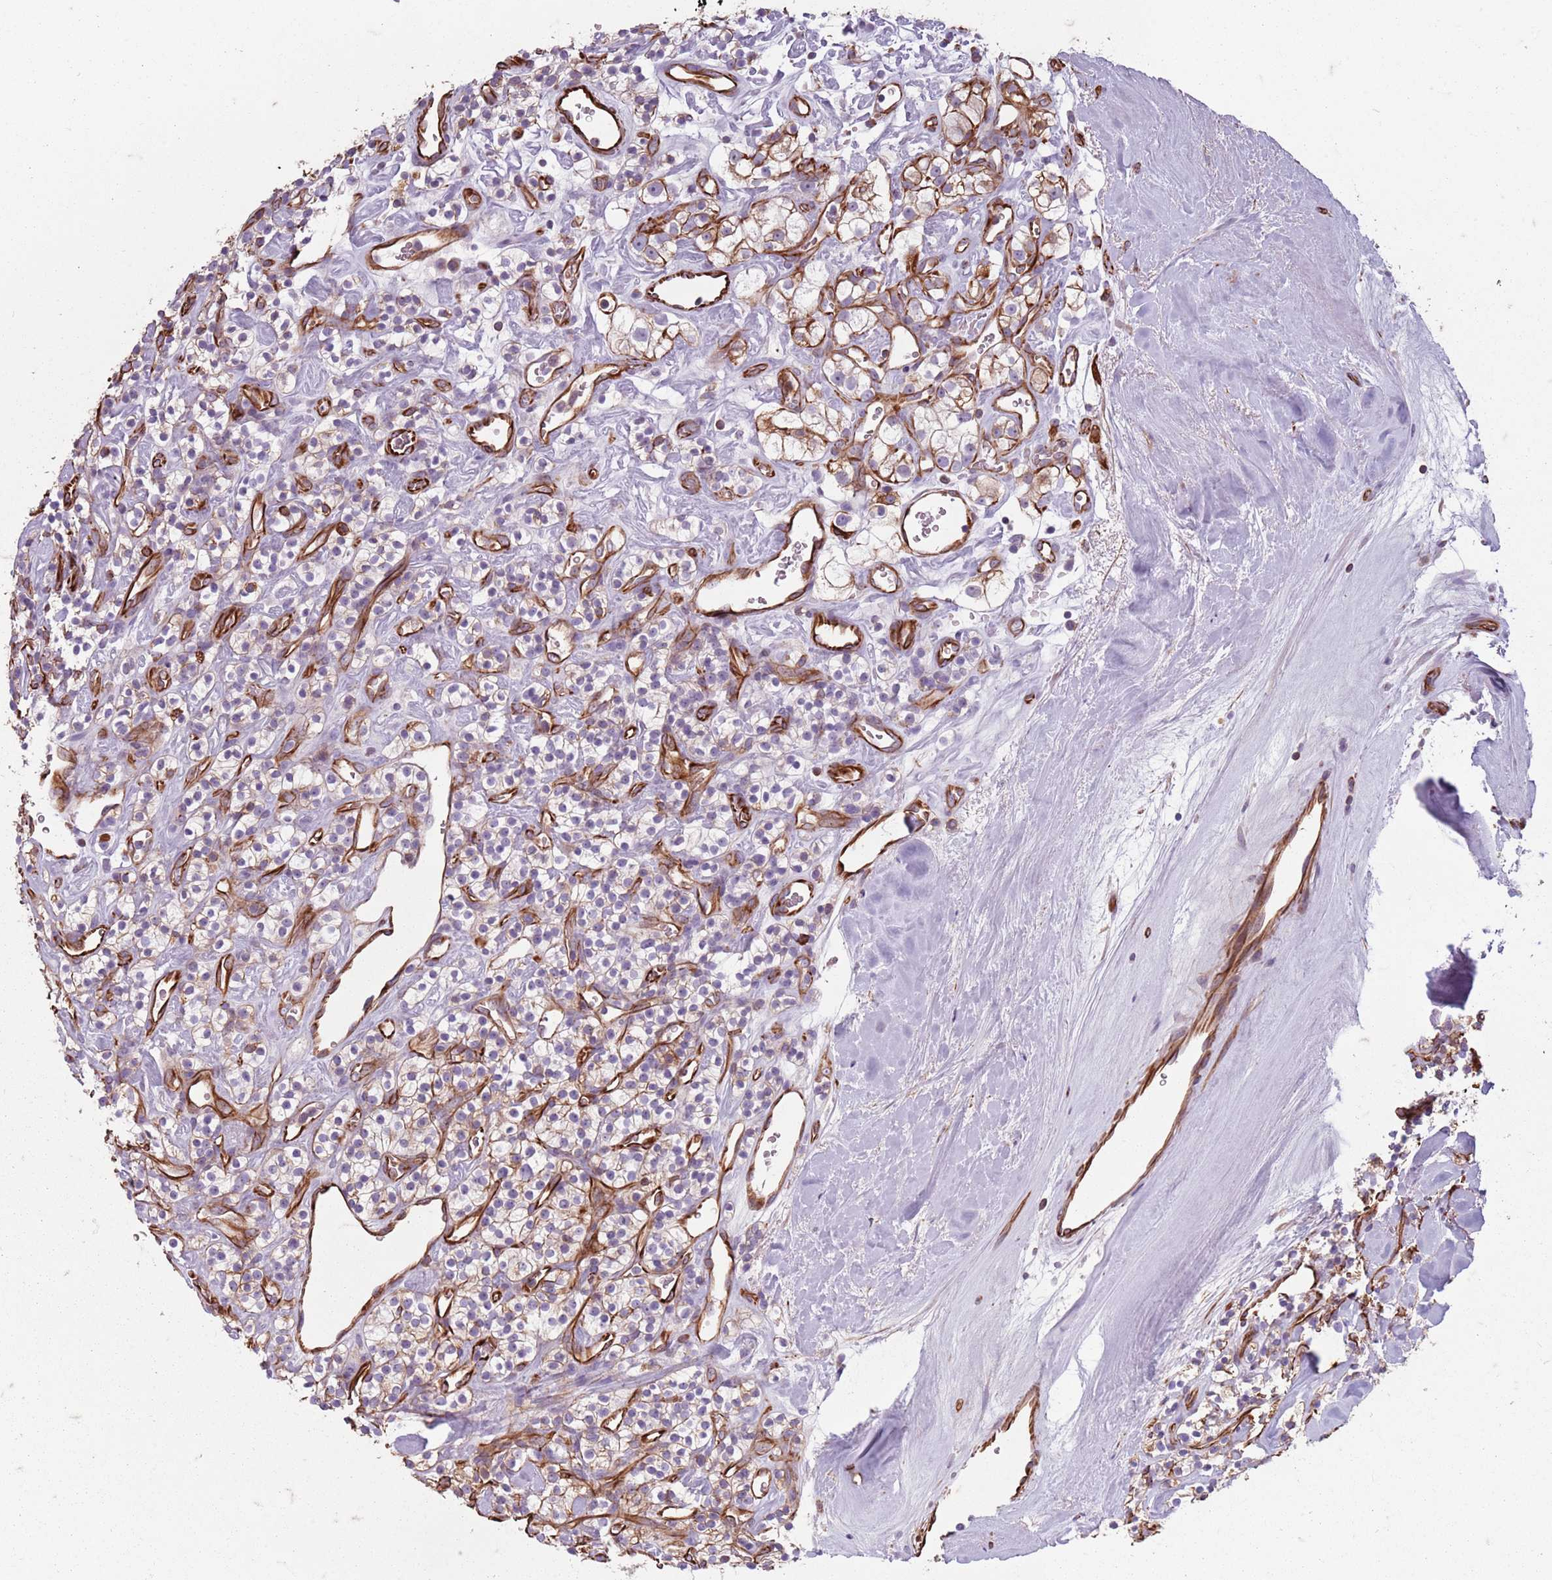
{"staining": {"intensity": "moderate", "quantity": "<25%", "location": "cytoplasmic/membranous"}, "tissue": "renal cancer", "cell_type": "Tumor cells", "image_type": "cancer", "snomed": [{"axis": "morphology", "description": "Adenocarcinoma, NOS"}, {"axis": "topography", "description": "Kidney"}], "caption": "This is an image of IHC staining of renal cancer (adenocarcinoma), which shows moderate expression in the cytoplasmic/membranous of tumor cells.", "gene": "TAS2R38", "patient": {"sex": "male", "age": 77}}